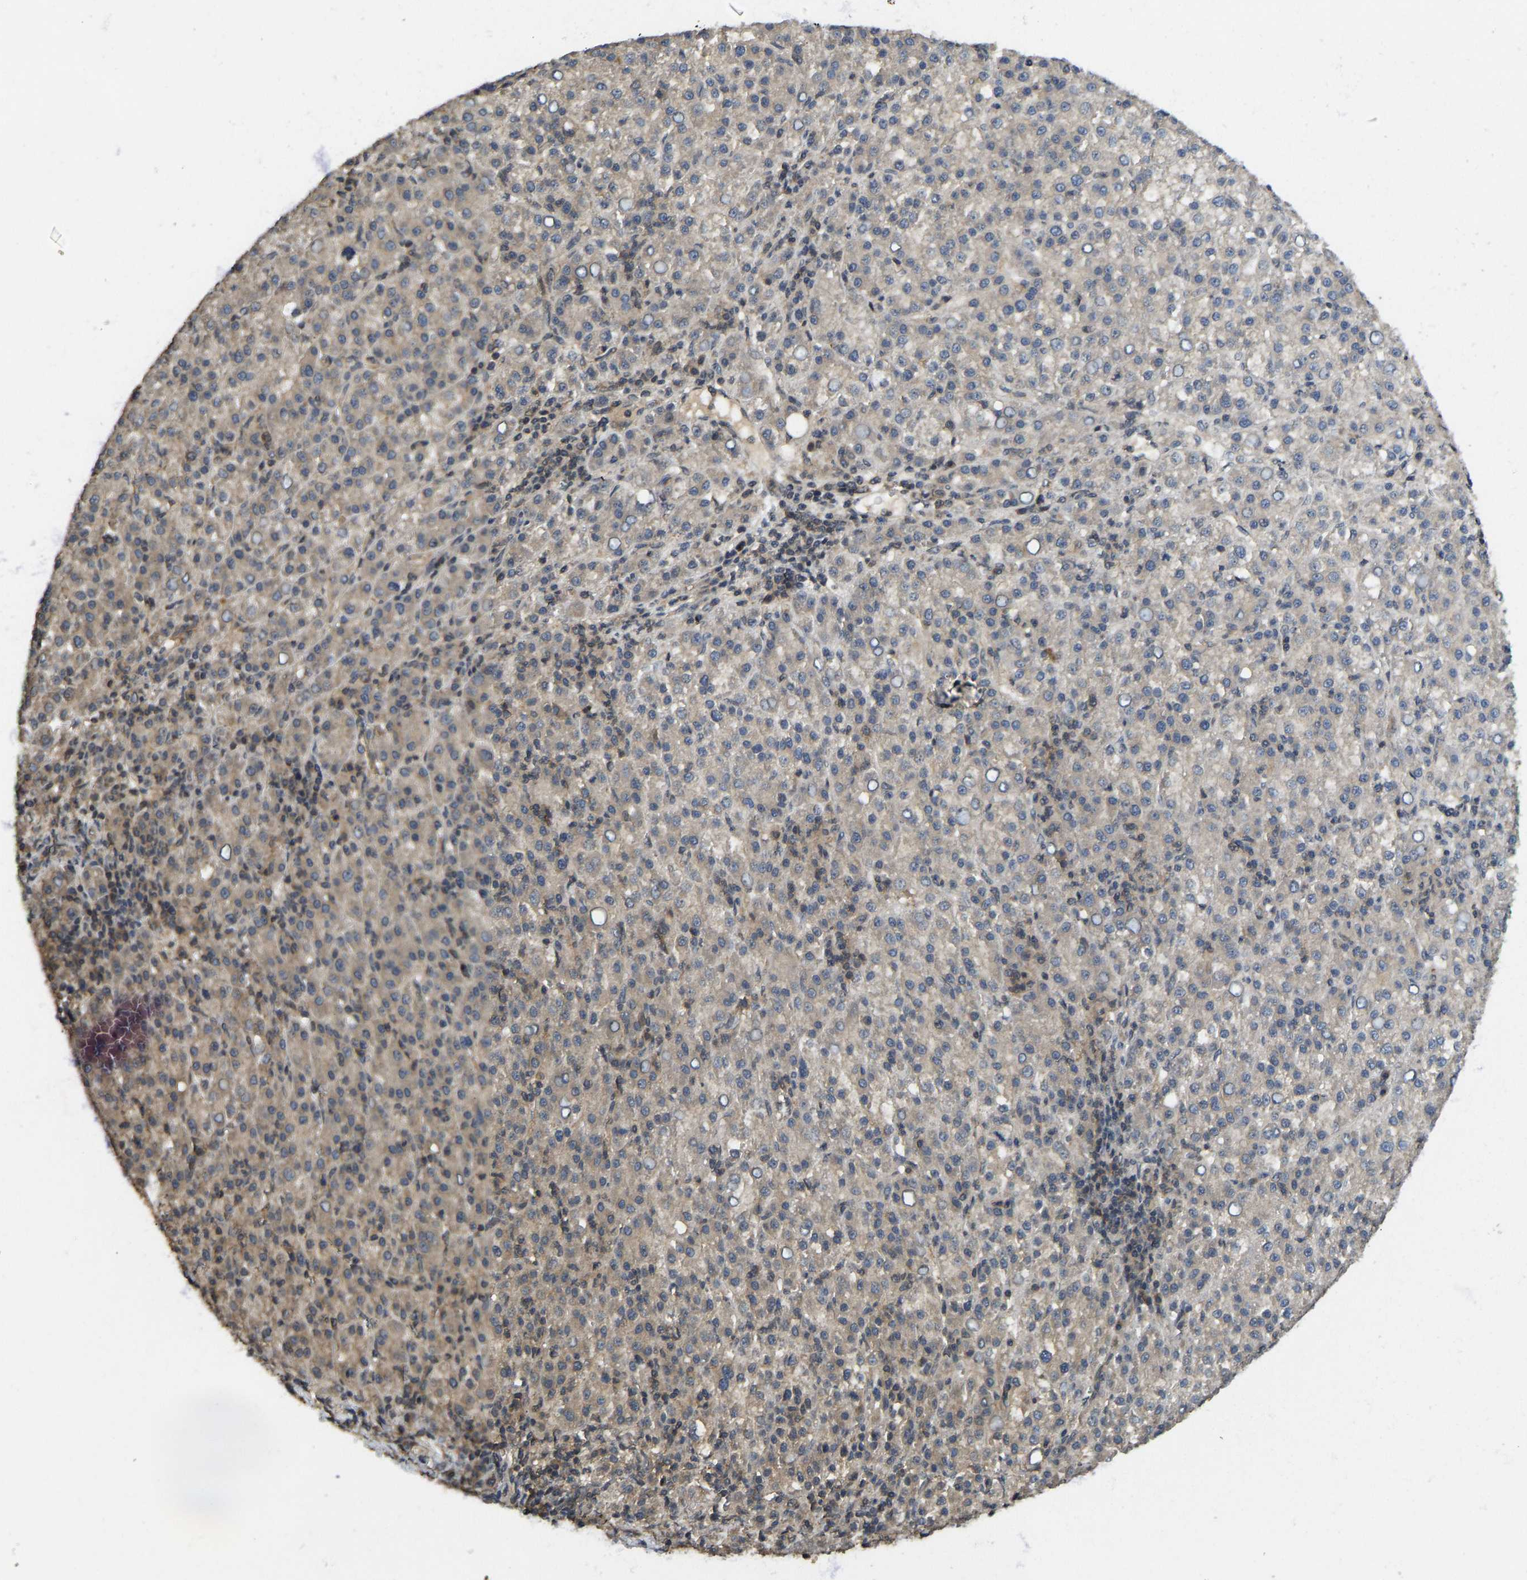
{"staining": {"intensity": "moderate", "quantity": "<25%", "location": "cytoplasmic/membranous"}, "tissue": "liver cancer", "cell_type": "Tumor cells", "image_type": "cancer", "snomed": [{"axis": "morphology", "description": "Carcinoma, Hepatocellular, NOS"}, {"axis": "topography", "description": "Liver"}], "caption": "This micrograph shows hepatocellular carcinoma (liver) stained with immunohistochemistry to label a protein in brown. The cytoplasmic/membranous of tumor cells show moderate positivity for the protein. Nuclei are counter-stained blue.", "gene": "NDRG3", "patient": {"sex": "female", "age": 58}}